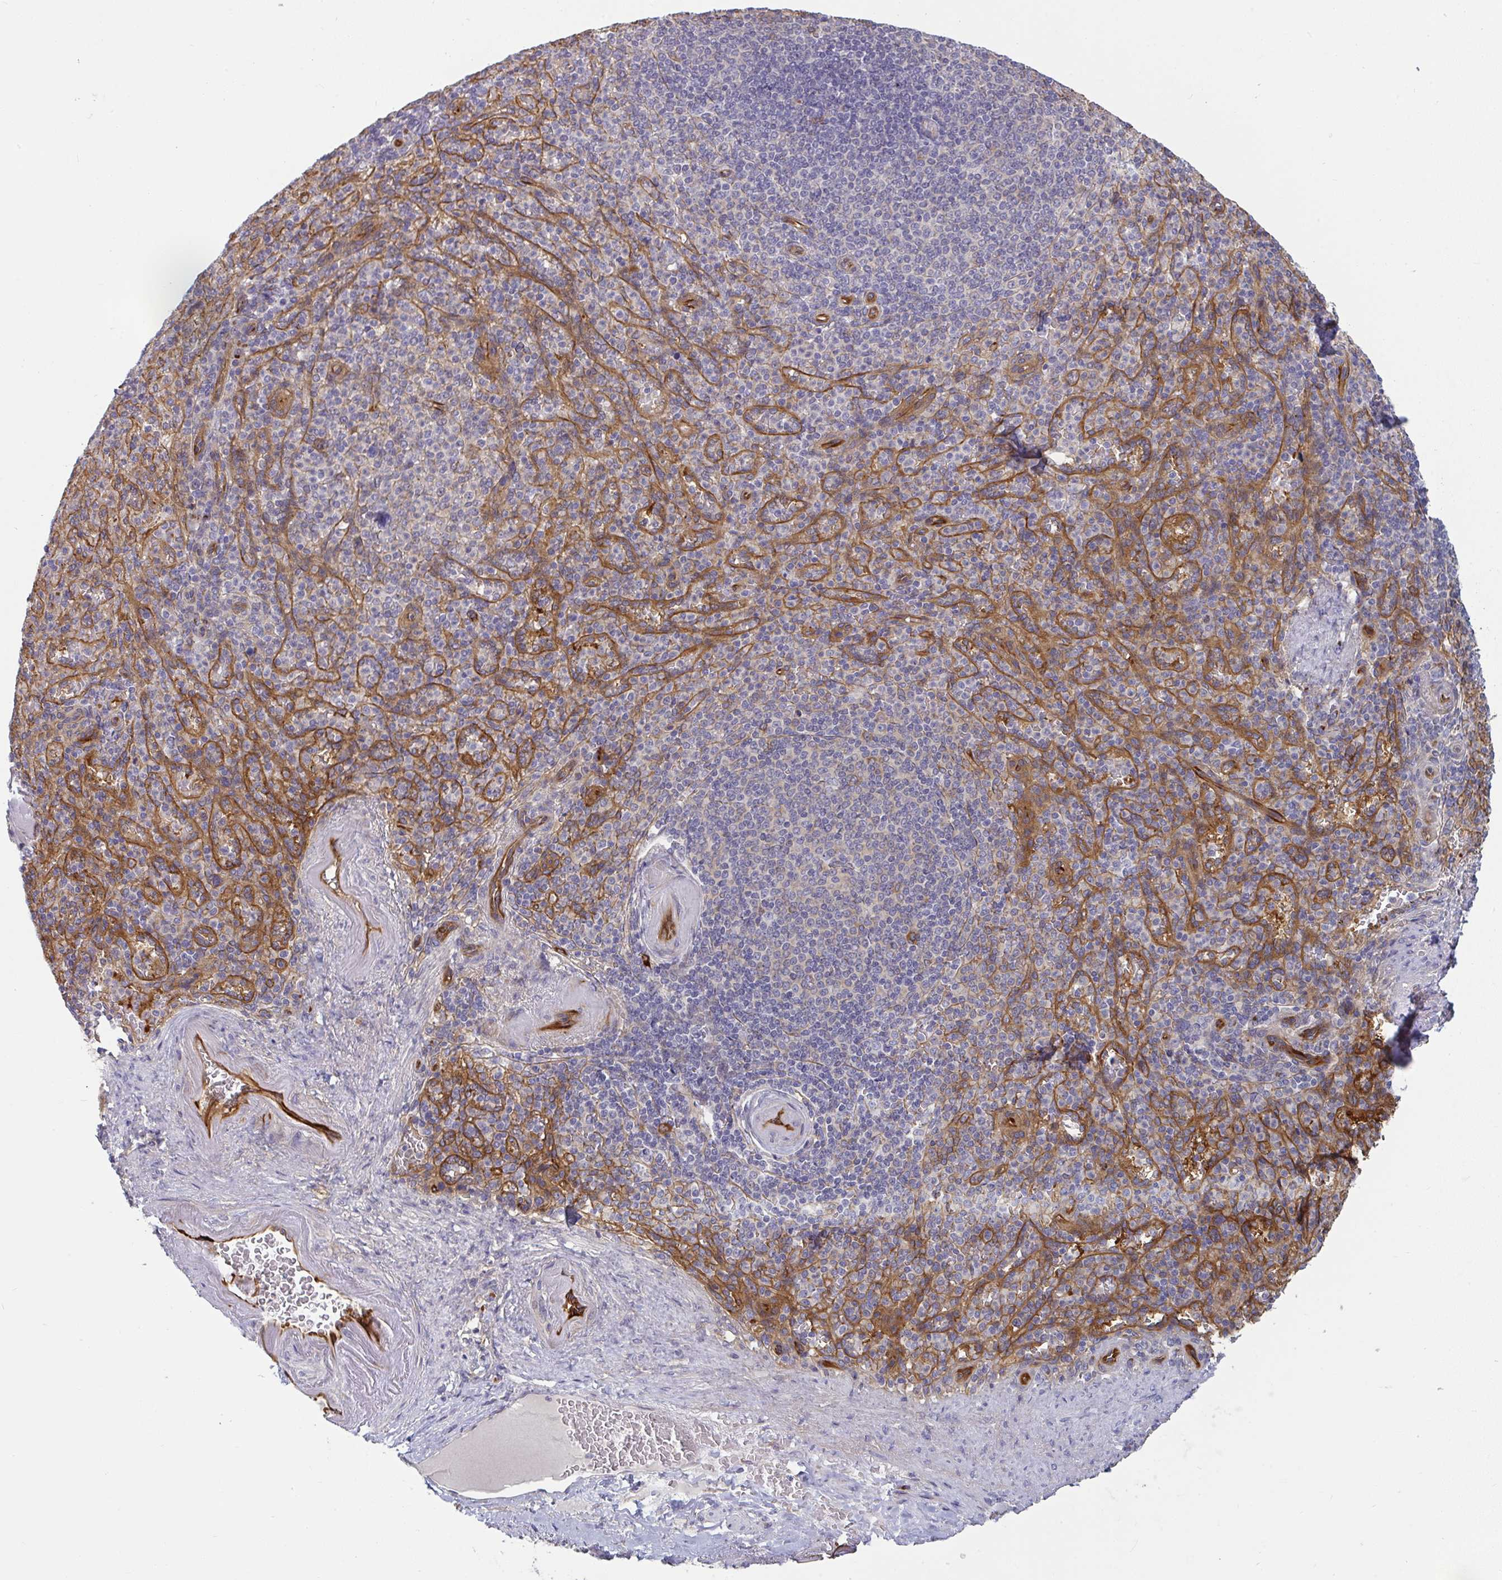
{"staining": {"intensity": "negative", "quantity": "none", "location": "none"}, "tissue": "spleen", "cell_type": "Cells in red pulp", "image_type": "normal", "snomed": [{"axis": "morphology", "description": "Normal tissue, NOS"}, {"axis": "topography", "description": "Spleen"}], "caption": "This image is of unremarkable spleen stained with immunohistochemistry (IHC) to label a protein in brown with the nuclei are counter-stained blue. There is no positivity in cells in red pulp.", "gene": "IFIT3", "patient": {"sex": "female", "age": 74}}